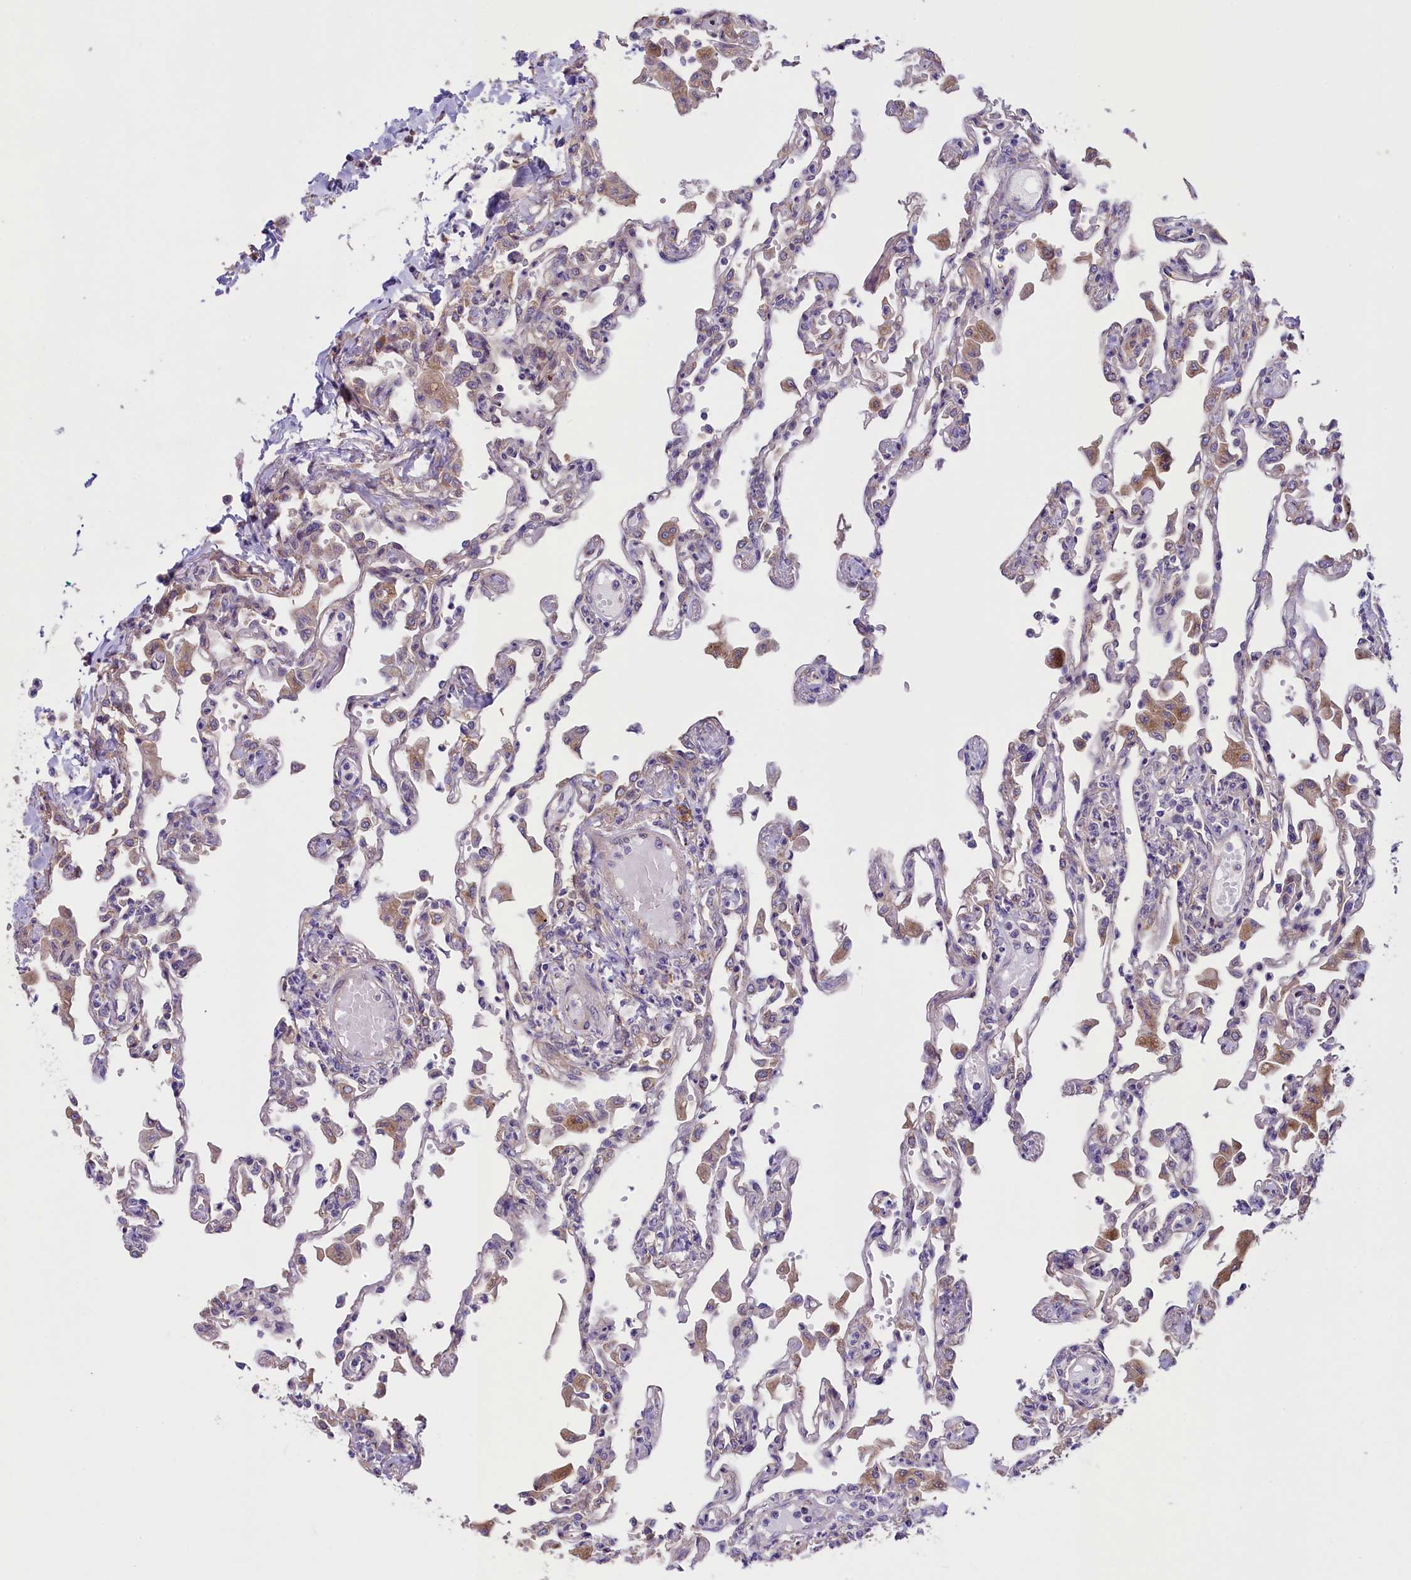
{"staining": {"intensity": "negative", "quantity": "none", "location": "none"}, "tissue": "lung", "cell_type": "Alveolar cells", "image_type": "normal", "snomed": [{"axis": "morphology", "description": "Normal tissue, NOS"}, {"axis": "topography", "description": "Bronchus"}, {"axis": "topography", "description": "Lung"}], "caption": "Image shows no protein staining in alveolar cells of benign lung. (Brightfield microscopy of DAB (3,3'-diaminobenzidine) immunohistochemistry (IHC) at high magnification).", "gene": "GPR108", "patient": {"sex": "female", "age": 49}}